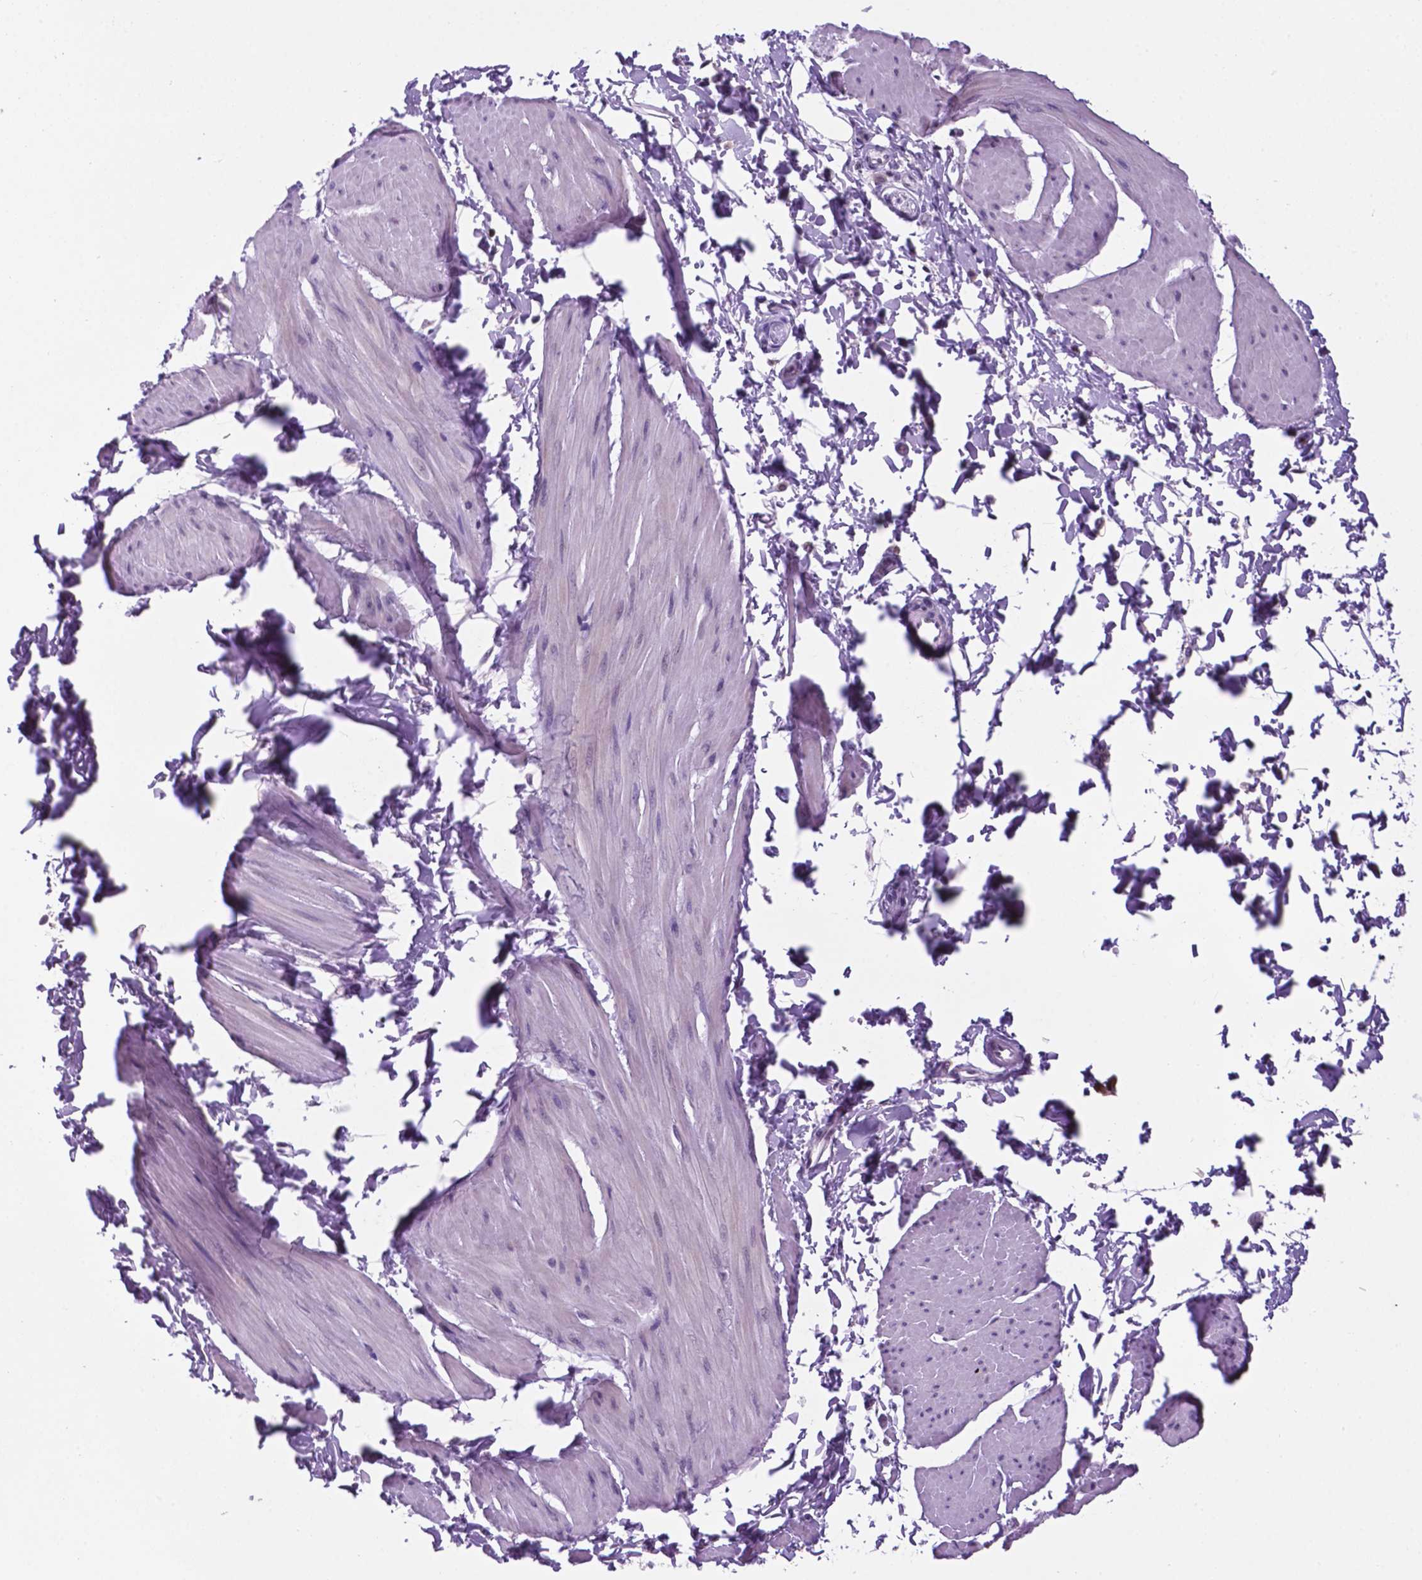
{"staining": {"intensity": "negative", "quantity": "none", "location": "none"}, "tissue": "adipose tissue", "cell_type": "Adipocytes", "image_type": "normal", "snomed": [{"axis": "morphology", "description": "Normal tissue, NOS"}, {"axis": "topography", "description": "Smooth muscle"}, {"axis": "topography", "description": "Peripheral nerve tissue"}], "caption": "IHC photomicrograph of normal human adipose tissue stained for a protein (brown), which reveals no expression in adipocytes.", "gene": "NCAPH2", "patient": {"sex": "male", "age": 58}}